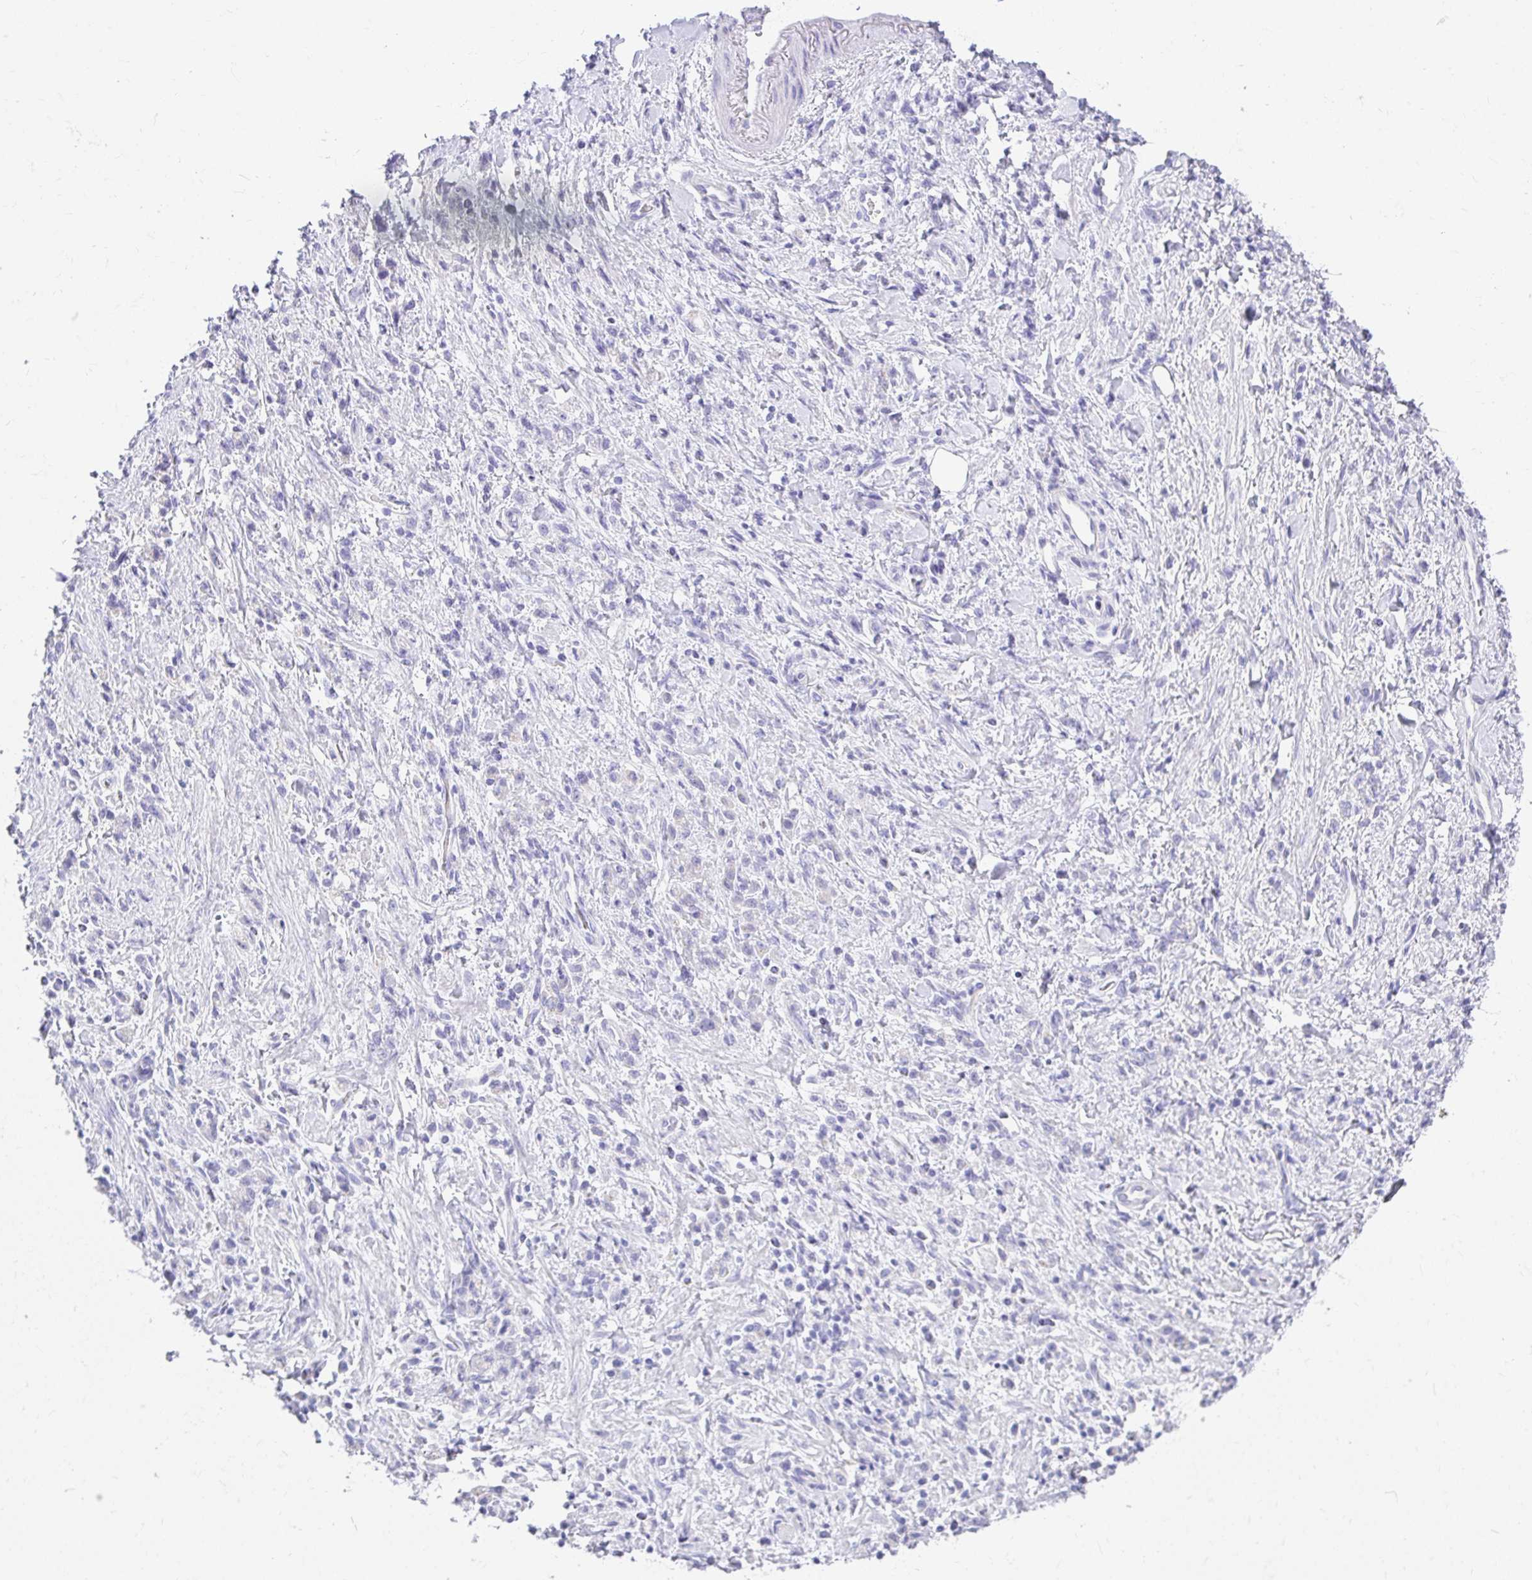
{"staining": {"intensity": "negative", "quantity": "none", "location": "none"}, "tissue": "stomach cancer", "cell_type": "Tumor cells", "image_type": "cancer", "snomed": [{"axis": "morphology", "description": "Adenocarcinoma, NOS"}, {"axis": "topography", "description": "Stomach"}], "caption": "High power microscopy photomicrograph of an immunohistochemistry photomicrograph of stomach cancer, revealing no significant positivity in tumor cells.", "gene": "CHAT", "patient": {"sex": "male", "age": 77}}